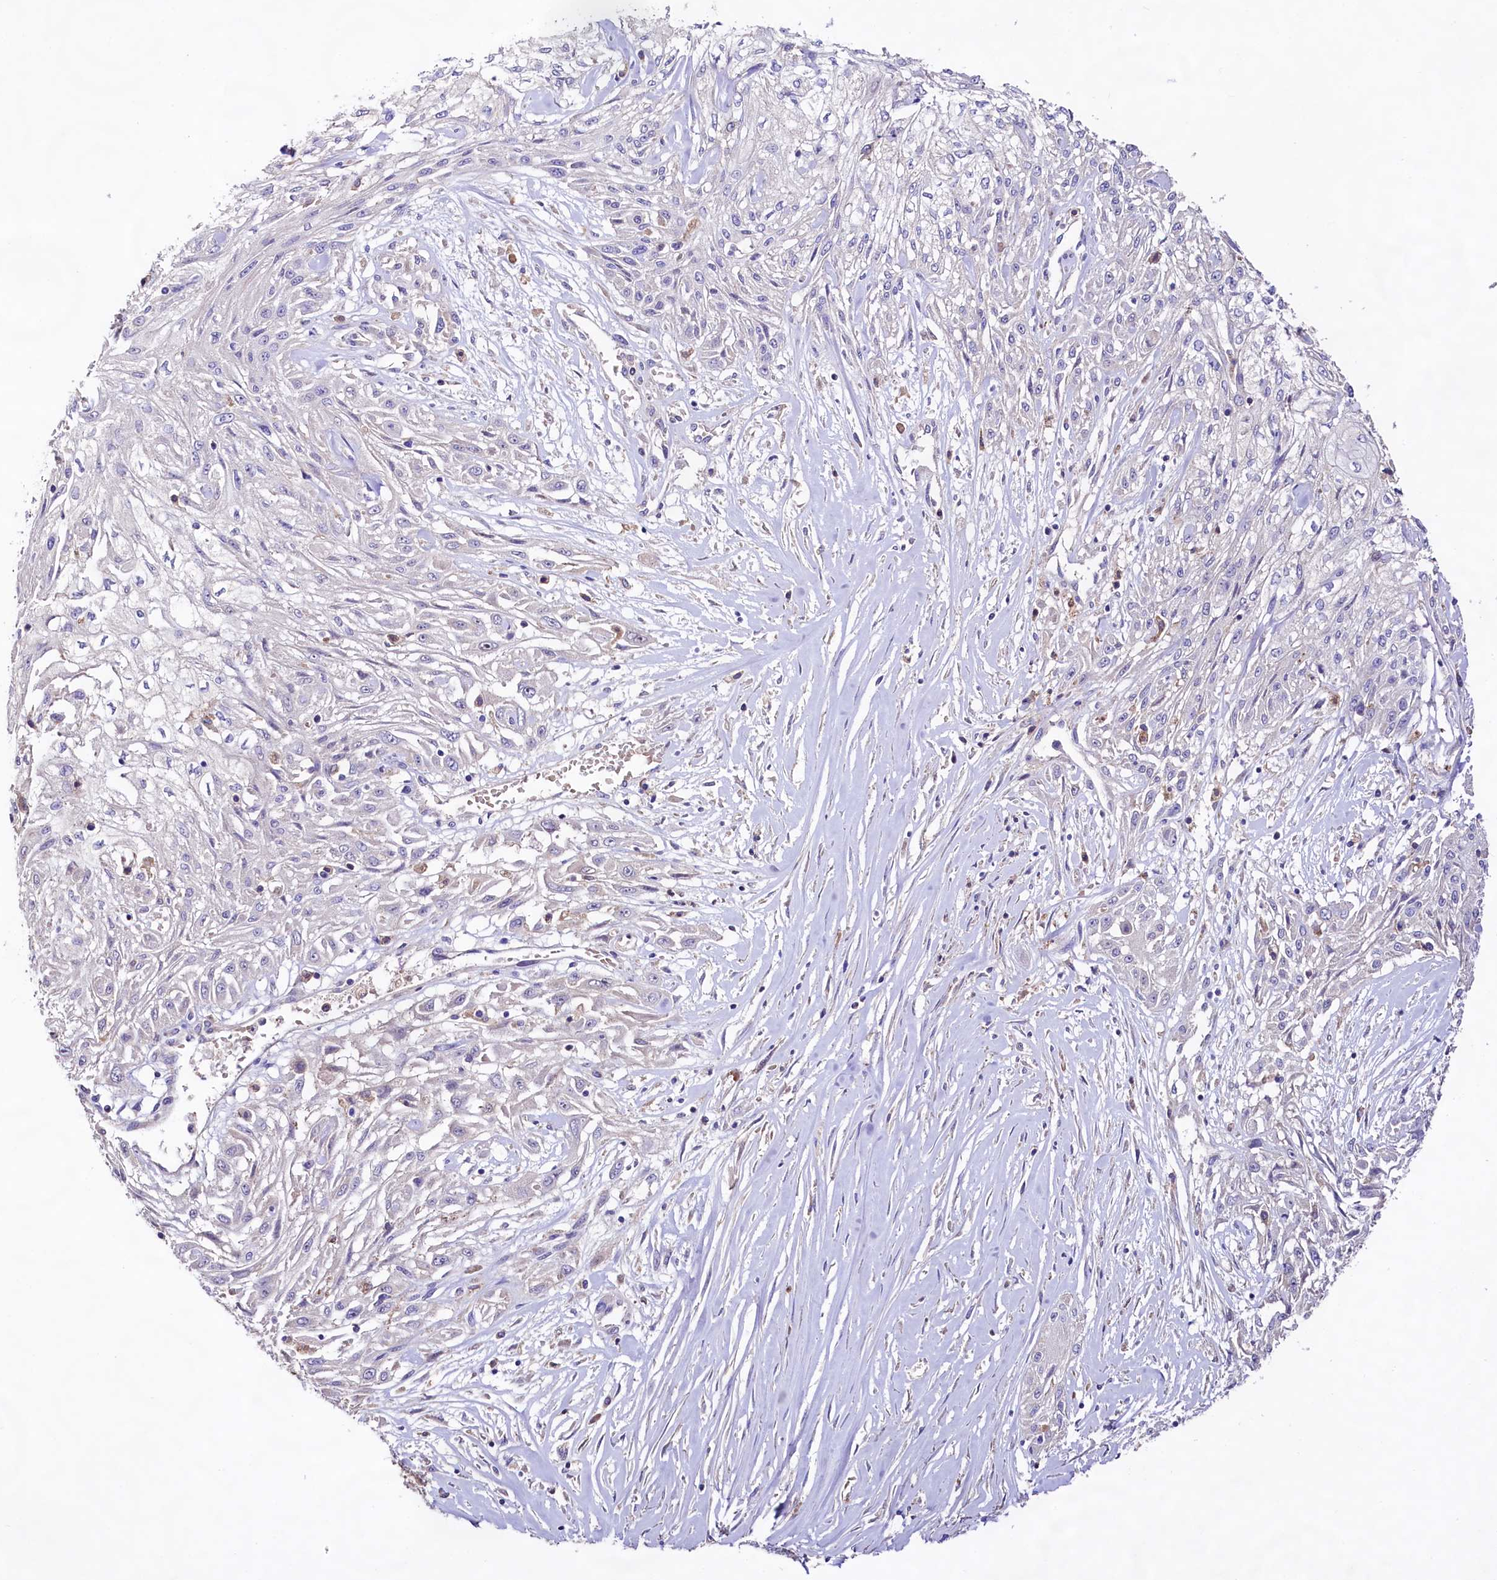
{"staining": {"intensity": "negative", "quantity": "none", "location": "none"}, "tissue": "skin cancer", "cell_type": "Tumor cells", "image_type": "cancer", "snomed": [{"axis": "morphology", "description": "Squamous cell carcinoma, NOS"}, {"axis": "morphology", "description": "Squamous cell carcinoma, metastatic, NOS"}, {"axis": "topography", "description": "Skin"}, {"axis": "topography", "description": "Lymph node"}], "caption": "This is an immunohistochemistry histopathology image of human skin cancer (squamous cell carcinoma). There is no staining in tumor cells.", "gene": "DMXL2", "patient": {"sex": "male", "age": 75}}